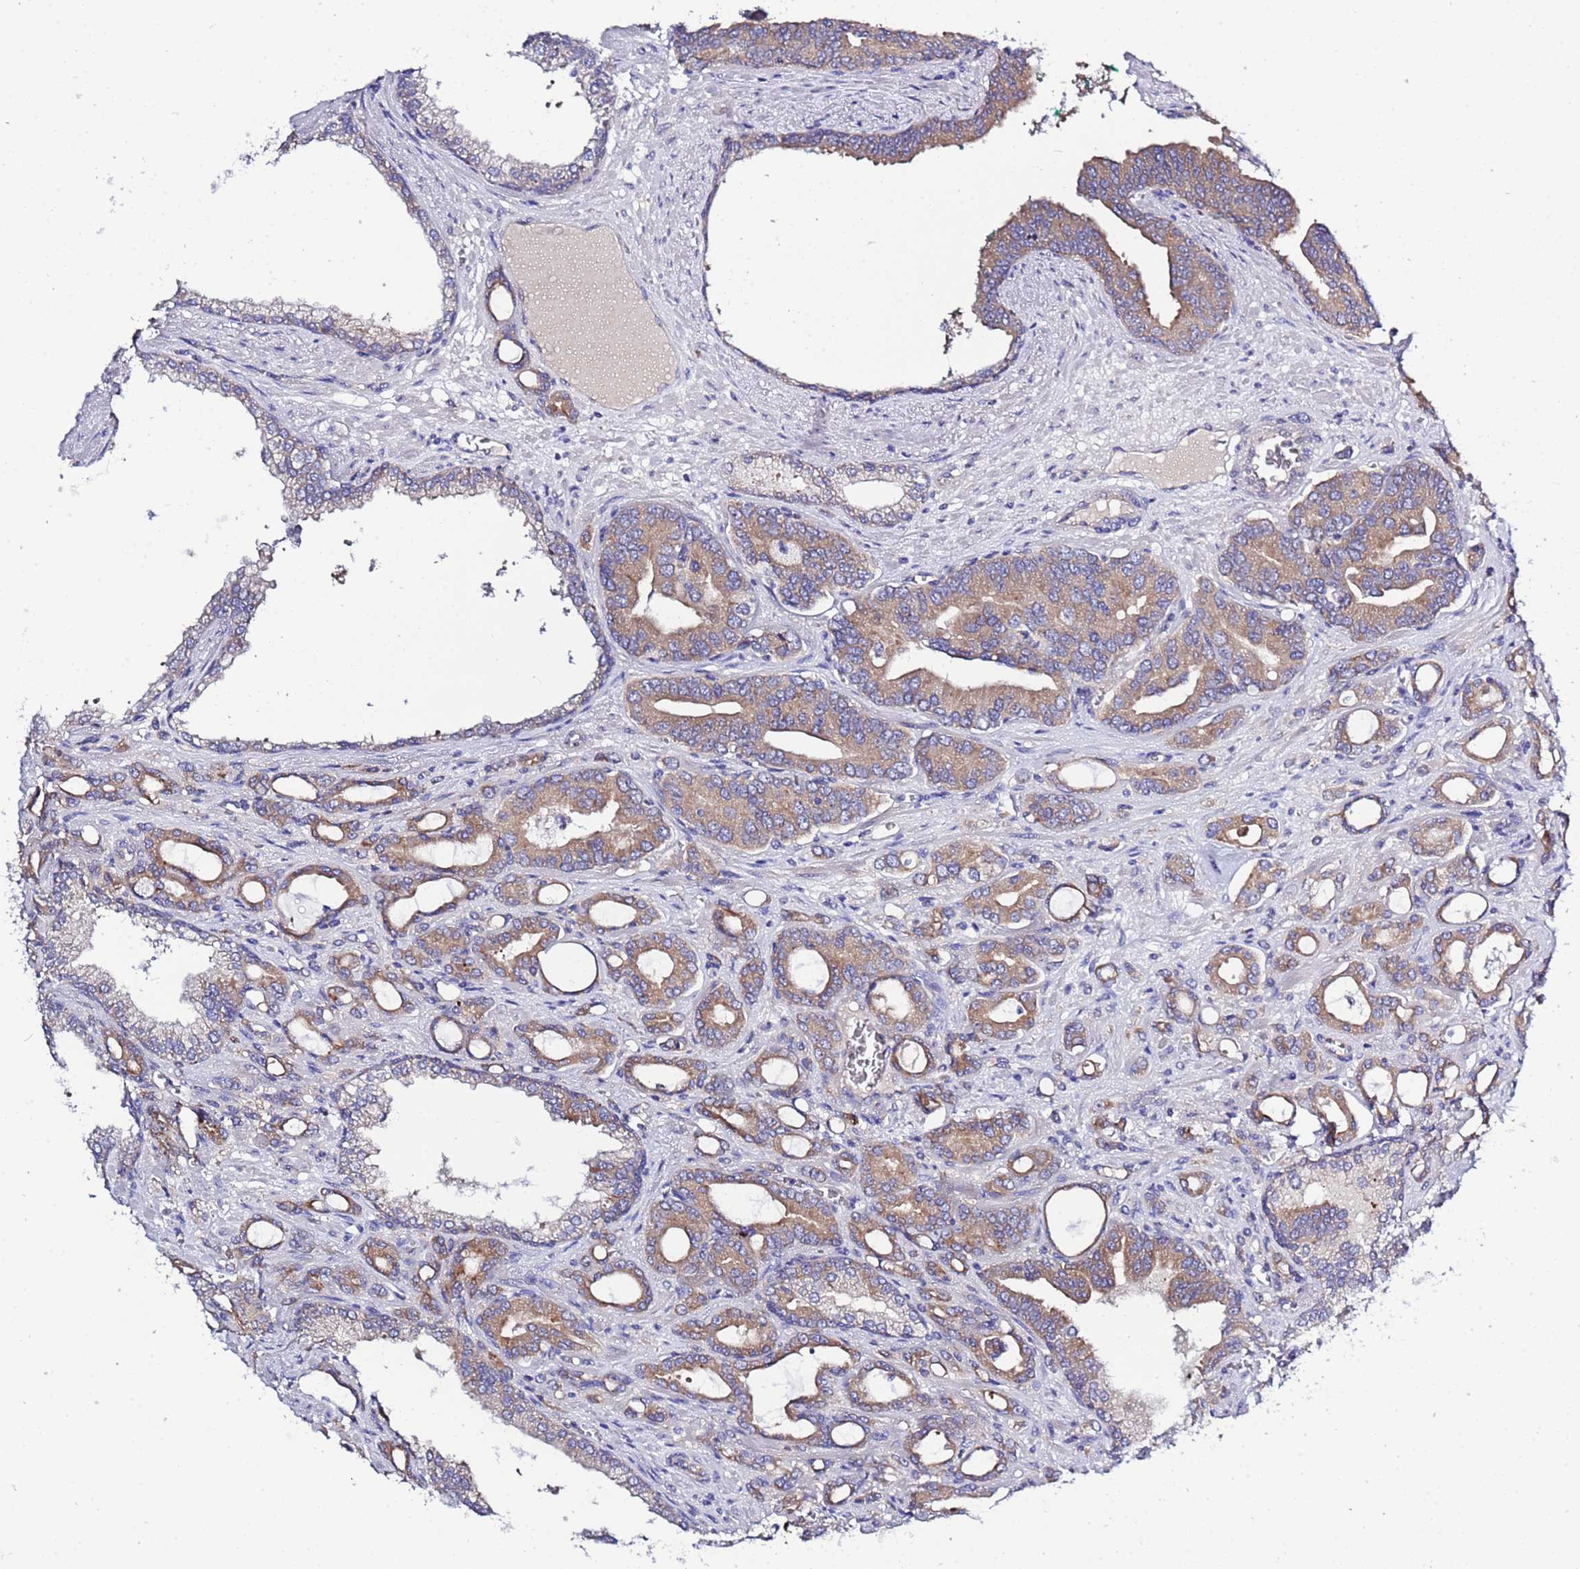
{"staining": {"intensity": "moderate", "quantity": ">75%", "location": "cytoplasmic/membranous"}, "tissue": "prostate cancer", "cell_type": "Tumor cells", "image_type": "cancer", "snomed": [{"axis": "morphology", "description": "Adenocarcinoma, High grade"}, {"axis": "topography", "description": "Prostate"}], "caption": "Immunohistochemical staining of prostate cancer displays medium levels of moderate cytoplasmic/membranous protein positivity in approximately >75% of tumor cells.", "gene": "RC3H2", "patient": {"sex": "male", "age": 72}}